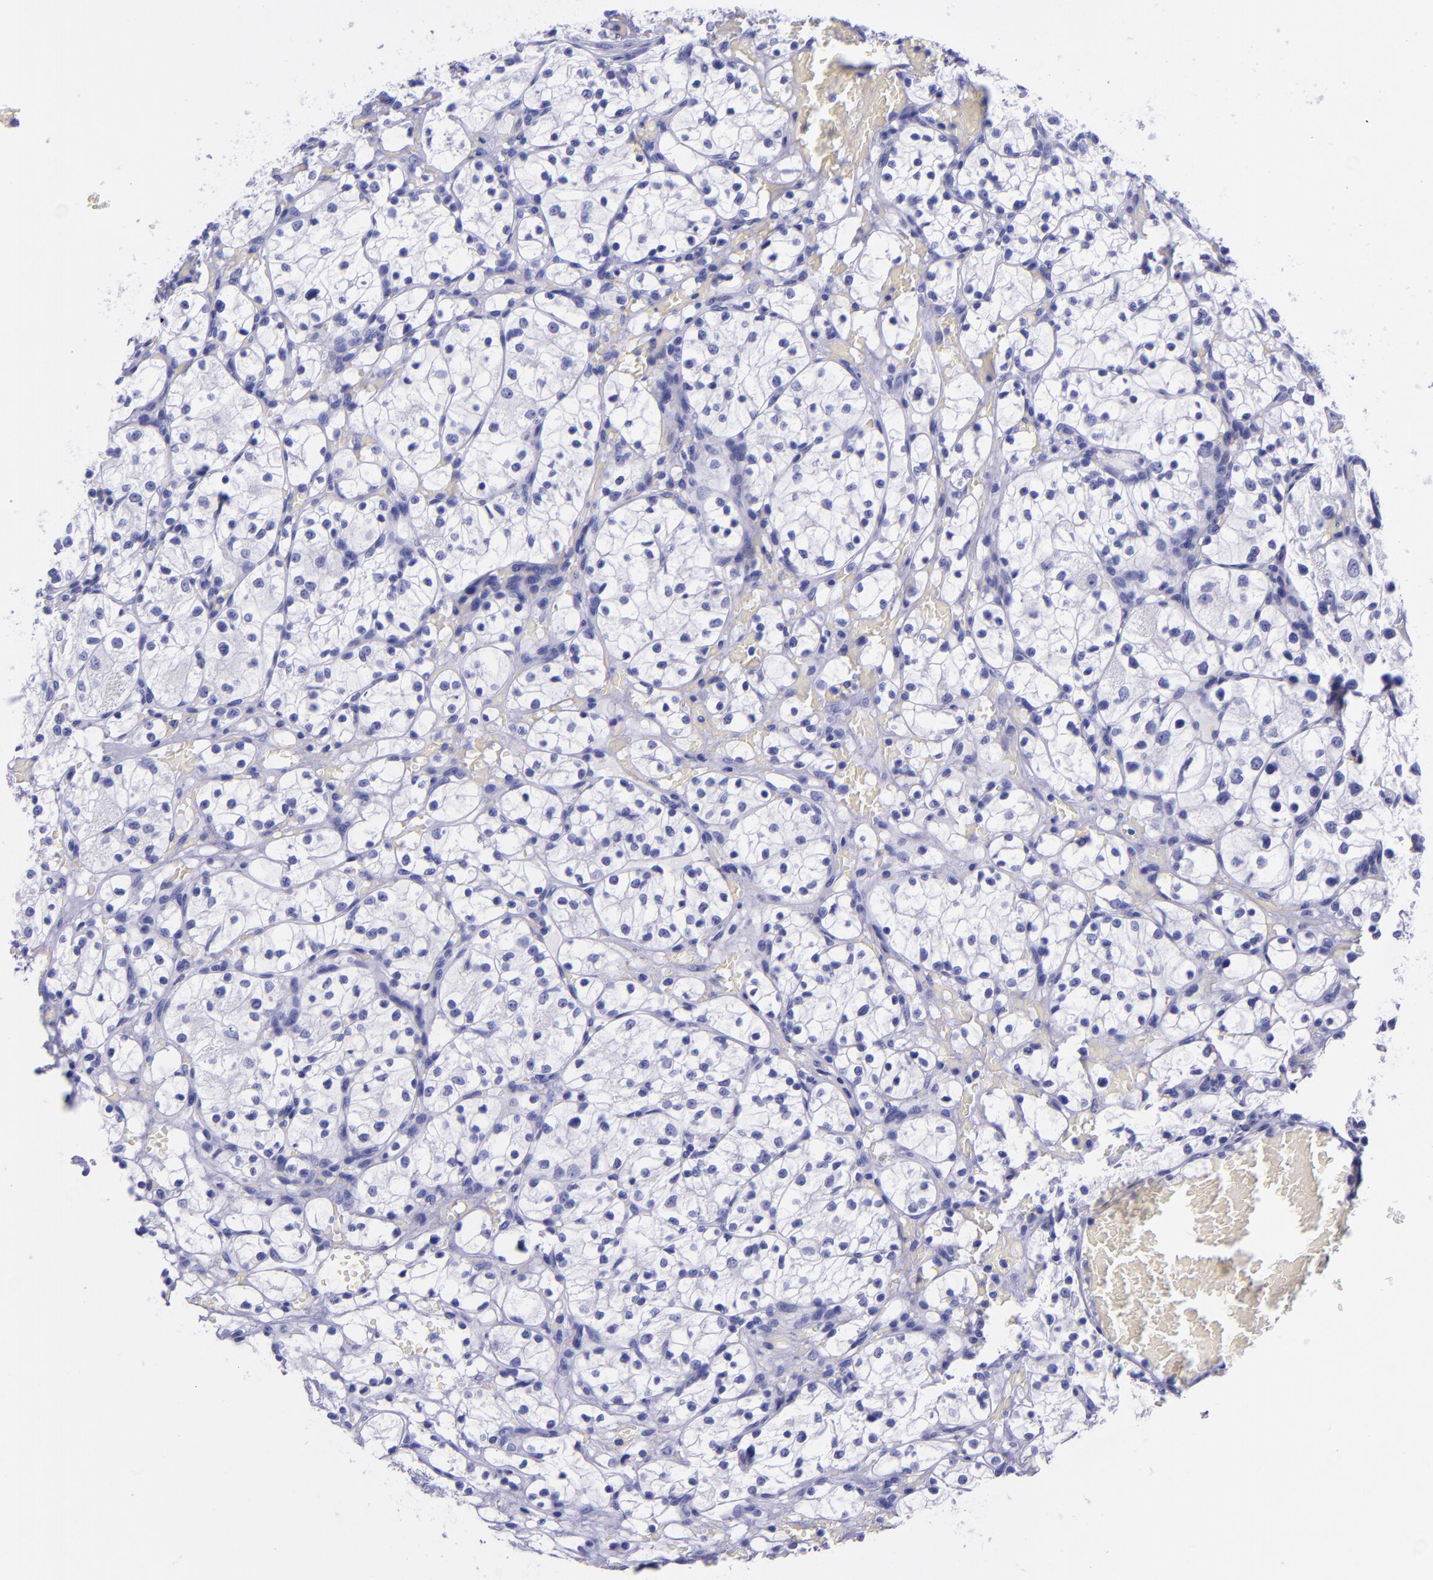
{"staining": {"intensity": "negative", "quantity": "none", "location": "none"}, "tissue": "renal cancer", "cell_type": "Tumor cells", "image_type": "cancer", "snomed": [{"axis": "morphology", "description": "Adenocarcinoma, NOS"}, {"axis": "topography", "description": "Kidney"}], "caption": "DAB (3,3'-diaminobenzidine) immunohistochemical staining of human renal cancer (adenocarcinoma) displays no significant positivity in tumor cells.", "gene": "MBP", "patient": {"sex": "female", "age": 60}}